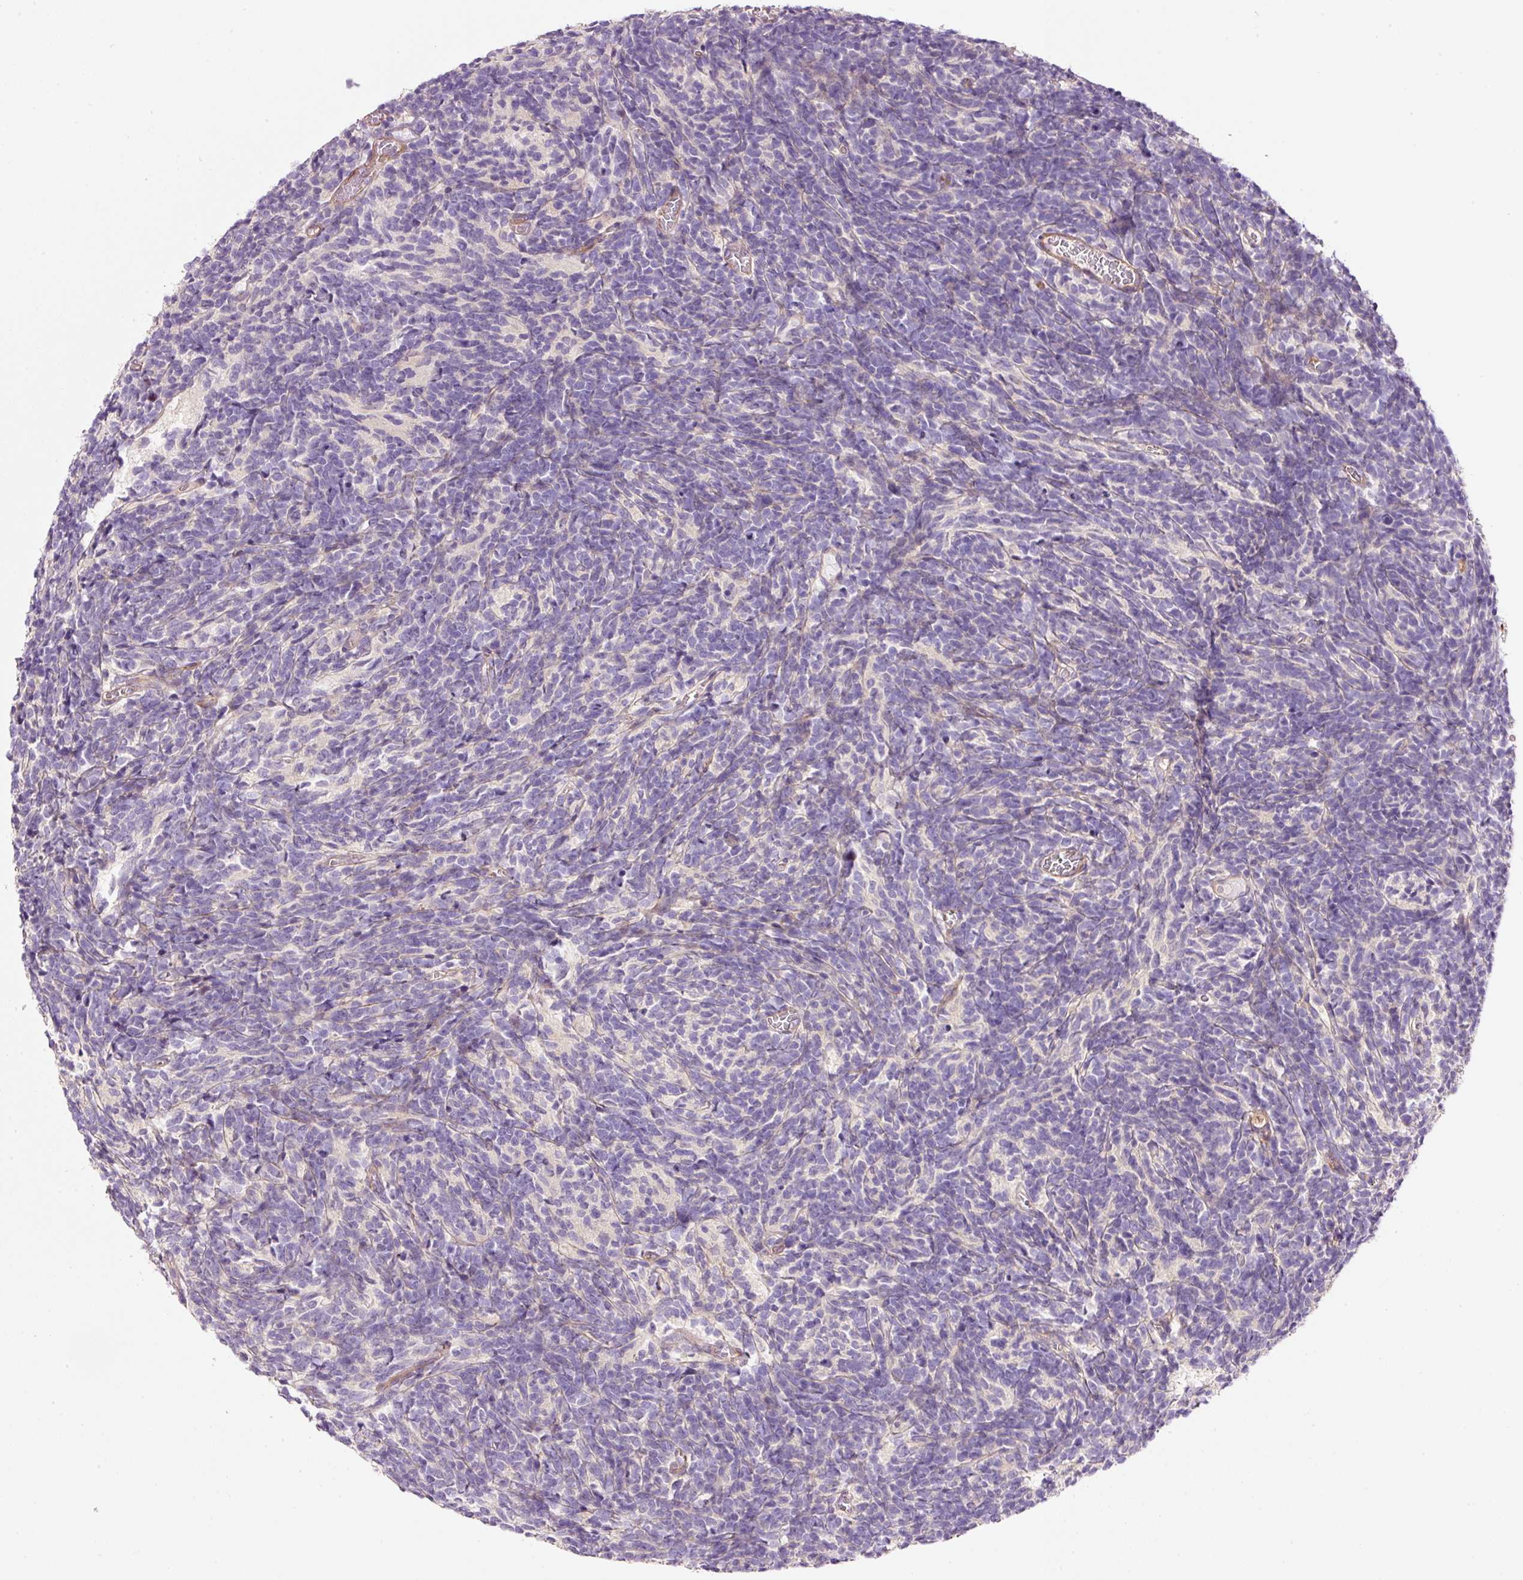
{"staining": {"intensity": "negative", "quantity": "none", "location": "none"}, "tissue": "glioma", "cell_type": "Tumor cells", "image_type": "cancer", "snomed": [{"axis": "morphology", "description": "Glioma, malignant, Low grade"}, {"axis": "topography", "description": "Brain"}], "caption": "Image shows no significant protein staining in tumor cells of low-grade glioma (malignant).", "gene": "SOS2", "patient": {"sex": "female", "age": 1}}